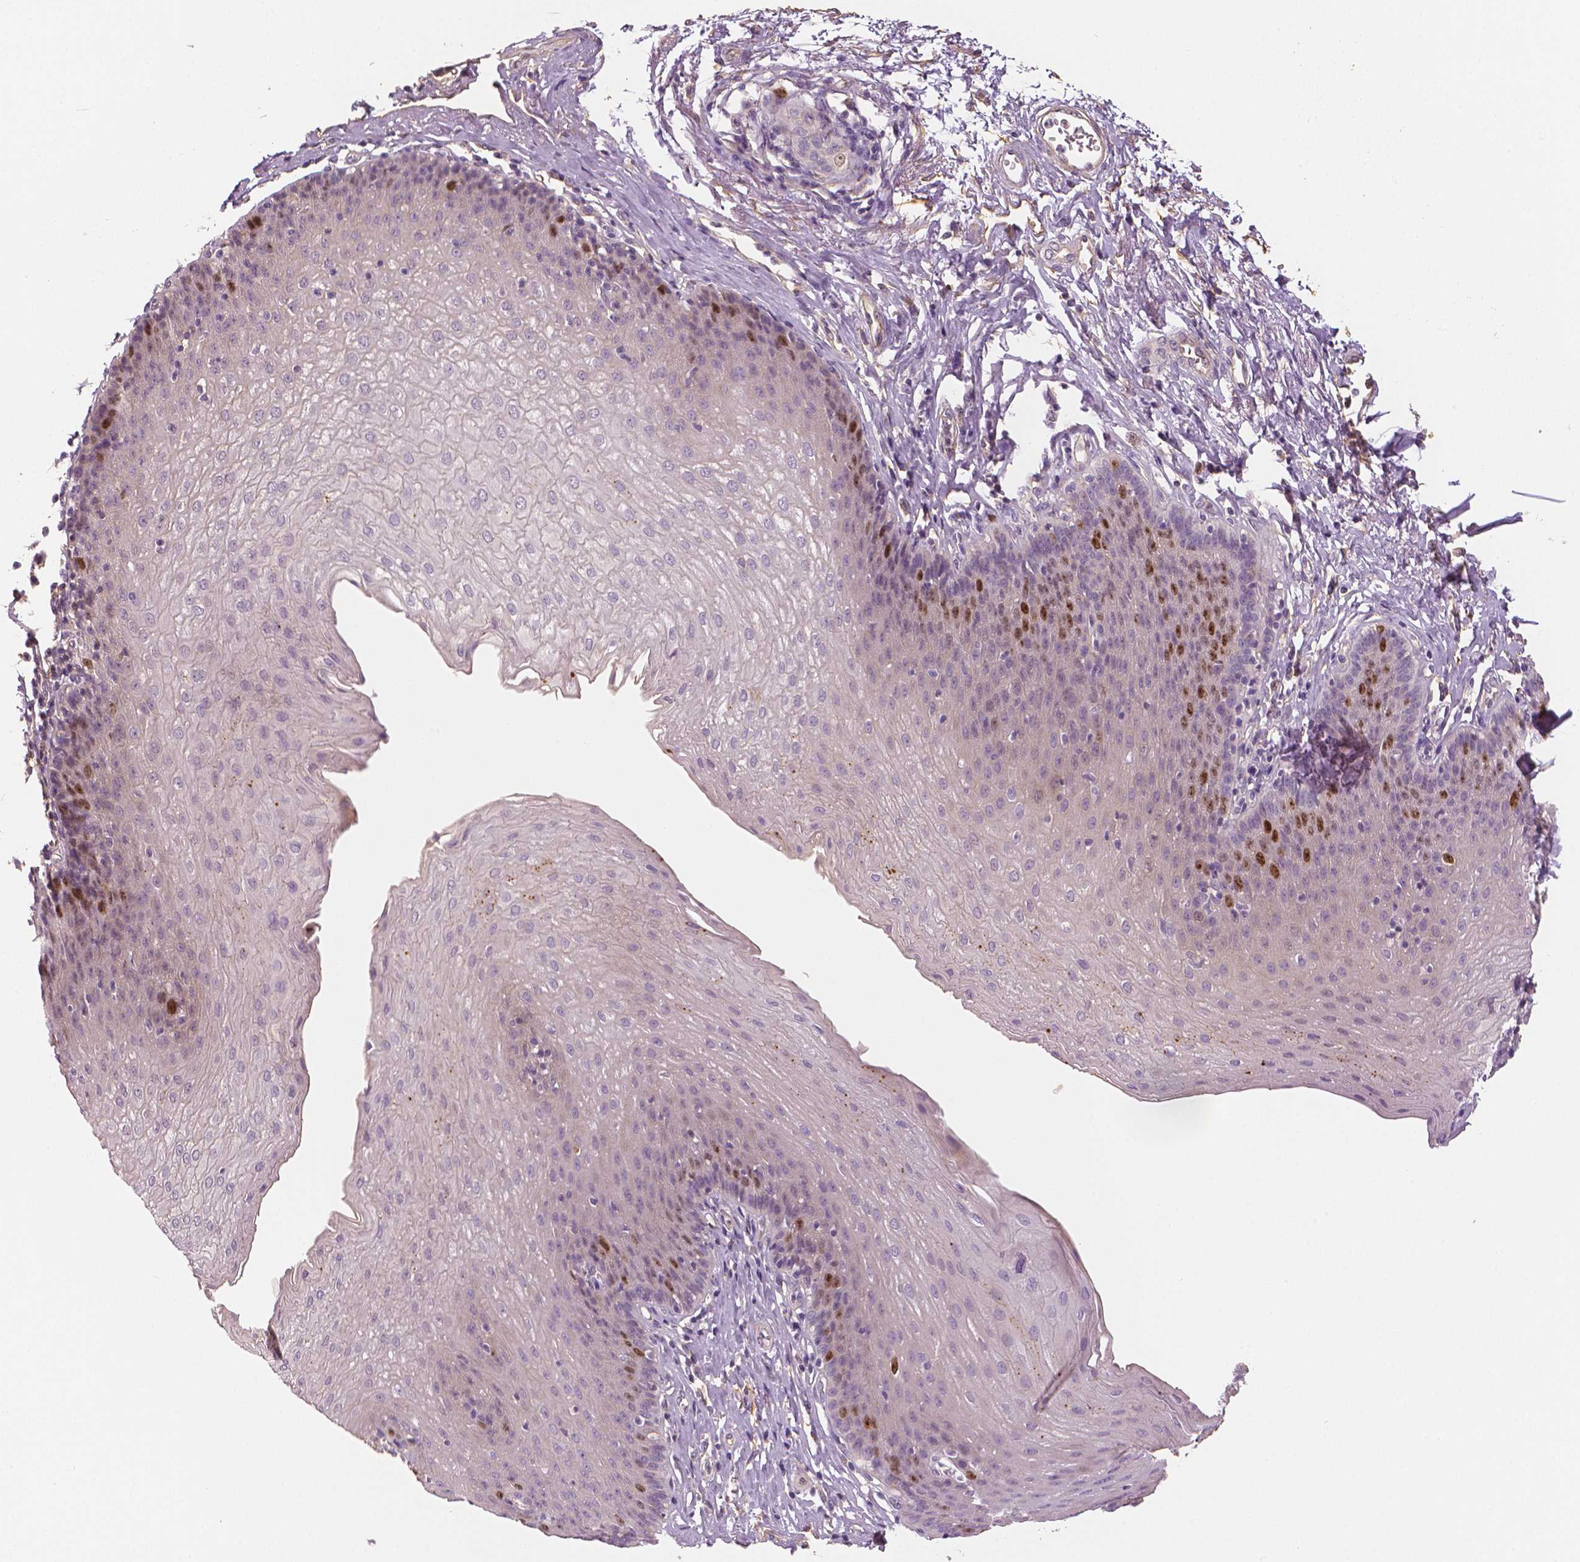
{"staining": {"intensity": "moderate", "quantity": "<25%", "location": "nuclear"}, "tissue": "esophagus", "cell_type": "Squamous epithelial cells", "image_type": "normal", "snomed": [{"axis": "morphology", "description": "Normal tissue, NOS"}, {"axis": "topography", "description": "Esophagus"}], "caption": "A high-resolution image shows immunohistochemistry (IHC) staining of benign esophagus, which shows moderate nuclear positivity in approximately <25% of squamous epithelial cells. (Brightfield microscopy of DAB IHC at high magnification).", "gene": "MKI67", "patient": {"sex": "female", "age": 81}}